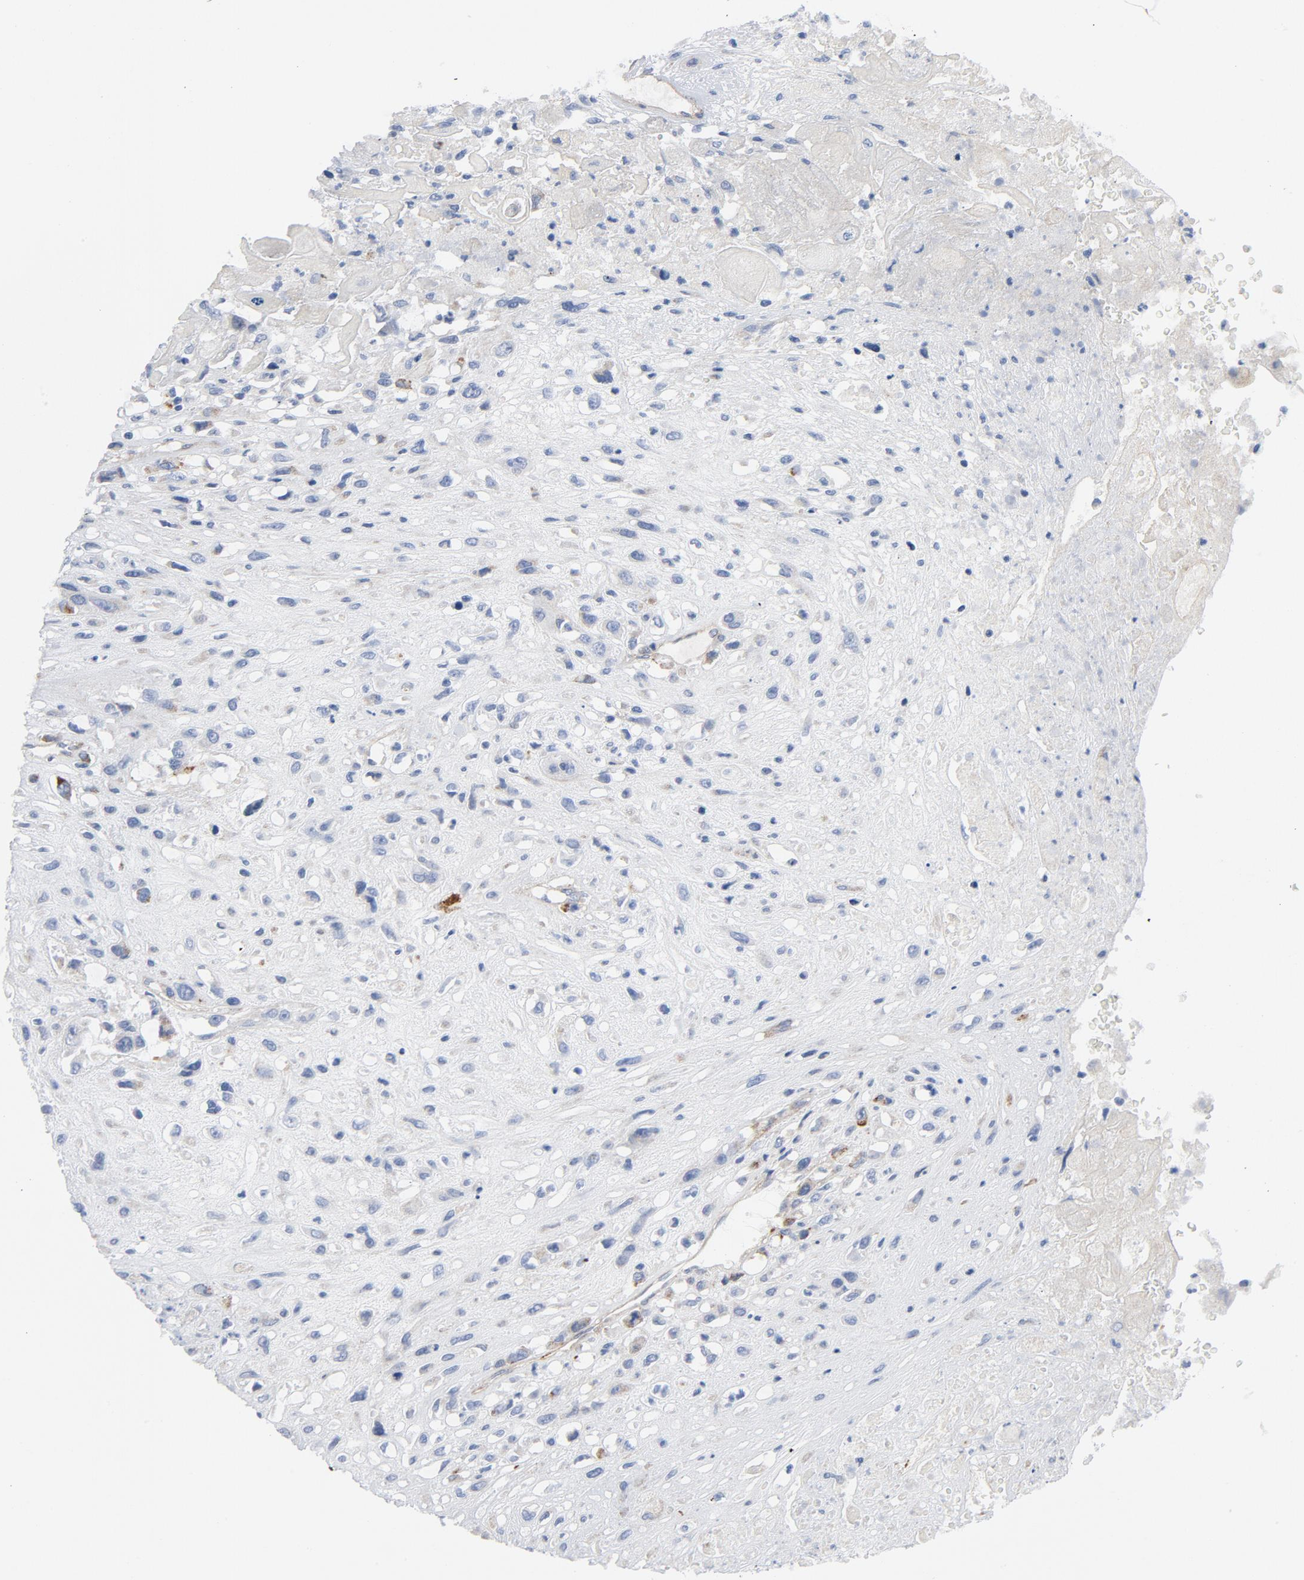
{"staining": {"intensity": "negative", "quantity": "none", "location": "none"}, "tissue": "head and neck cancer", "cell_type": "Tumor cells", "image_type": "cancer", "snomed": [{"axis": "morphology", "description": "Necrosis, NOS"}, {"axis": "morphology", "description": "Neoplasm, malignant, NOS"}, {"axis": "topography", "description": "Salivary gland"}, {"axis": "topography", "description": "Head-Neck"}], "caption": "Immunohistochemistry histopathology image of human head and neck cancer stained for a protein (brown), which reveals no expression in tumor cells.", "gene": "LAMC1", "patient": {"sex": "male", "age": 43}}